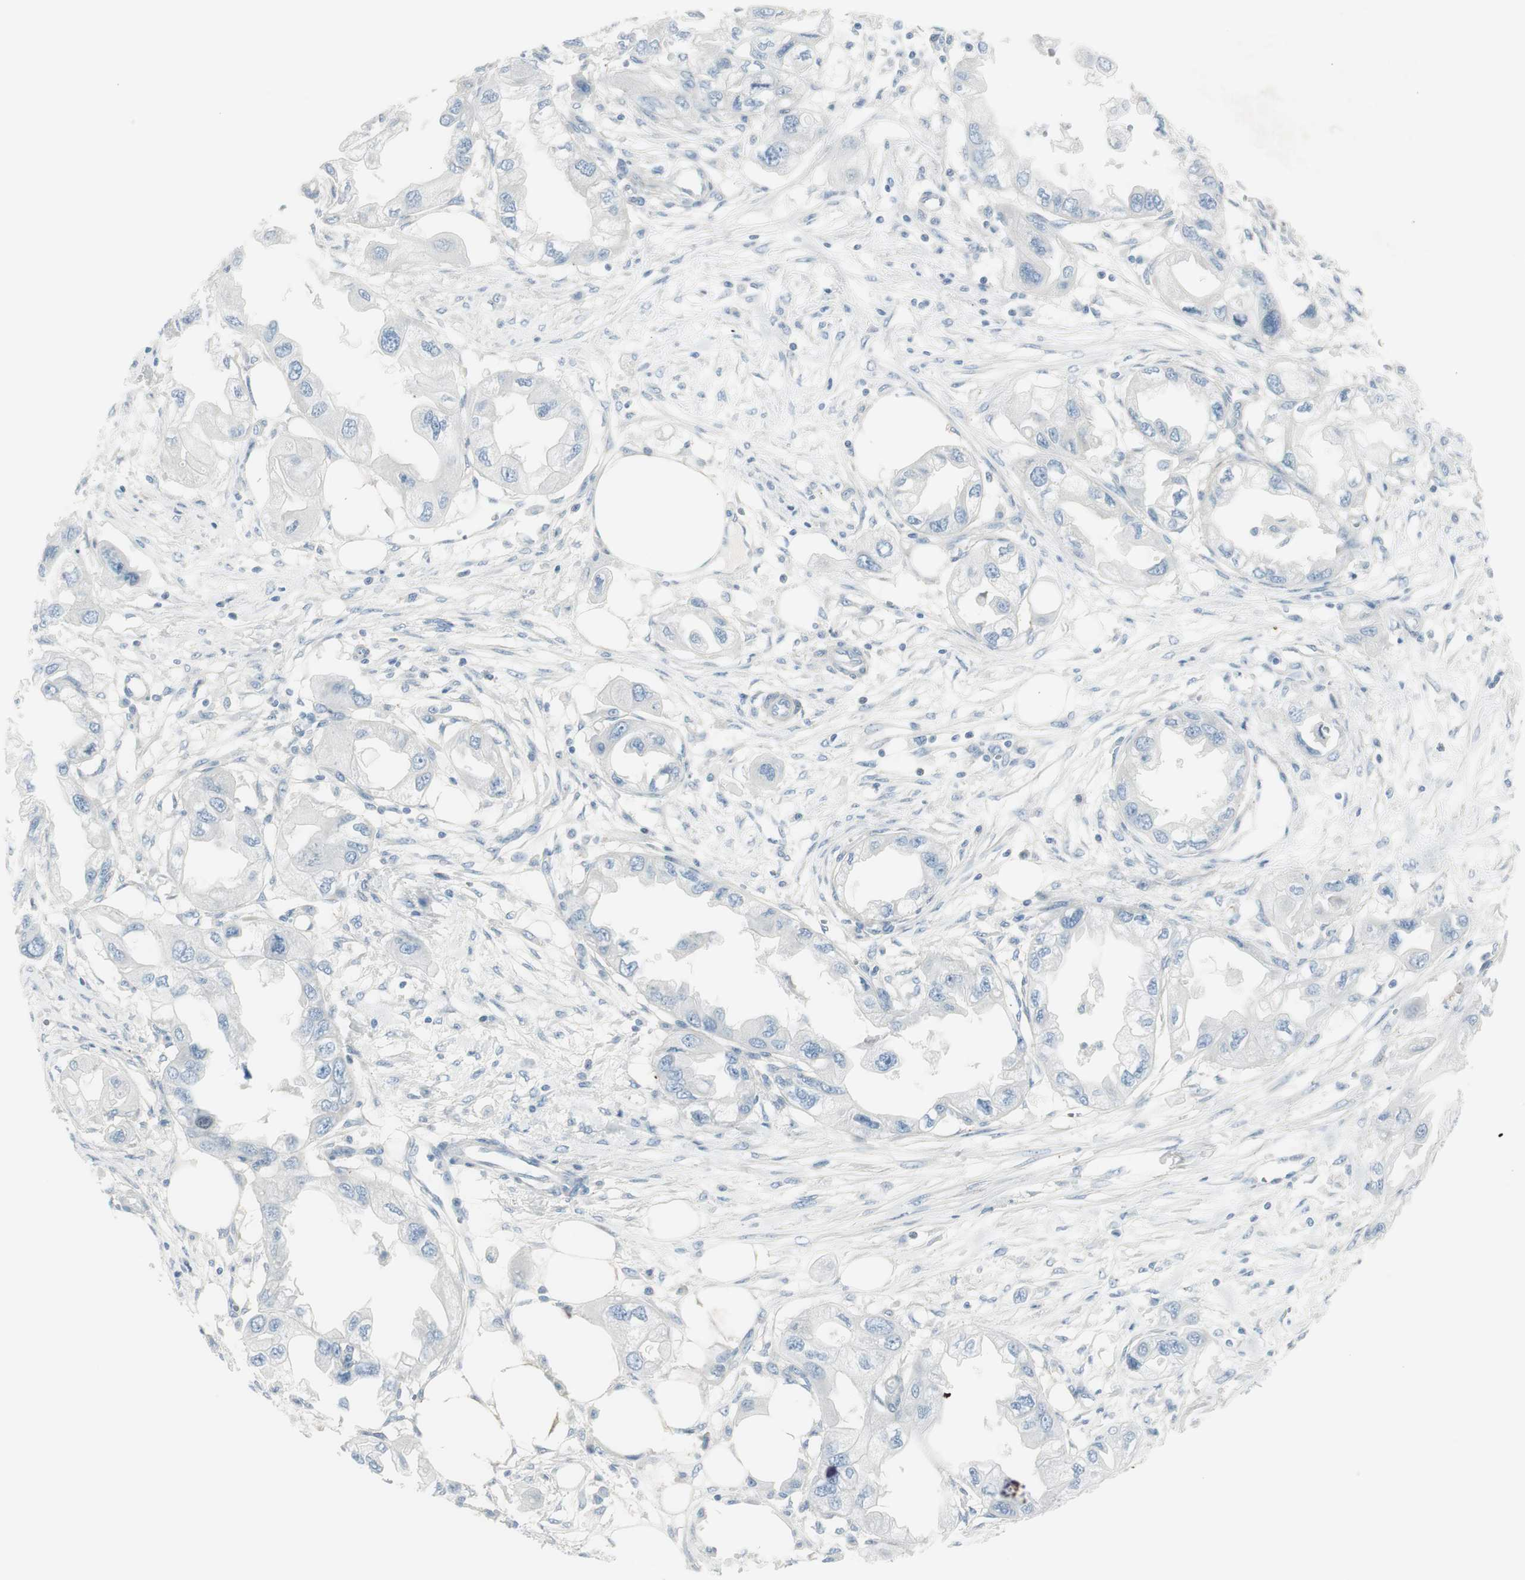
{"staining": {"intensity": "negative", "quantity": "none", "location": "none"}, "tissue": "endometrial cancer", "cell_type": "Tumor cells", "image_type": "cancer", "snomed": [{"axis": "morphology", "description": "Adenocarcinoma, NOS"}, {"axis": "topography", "description": "Endometrium"}], "caption": "Immunohistochemistry (IHC) histopathology image of human endometrial cancer (adenocarcinoma) stained for a protein (brown), which exhibits no staining in tumor cells.", "gene": "CACNA2D1", "patient": {"sex": "female", "age": 67}}